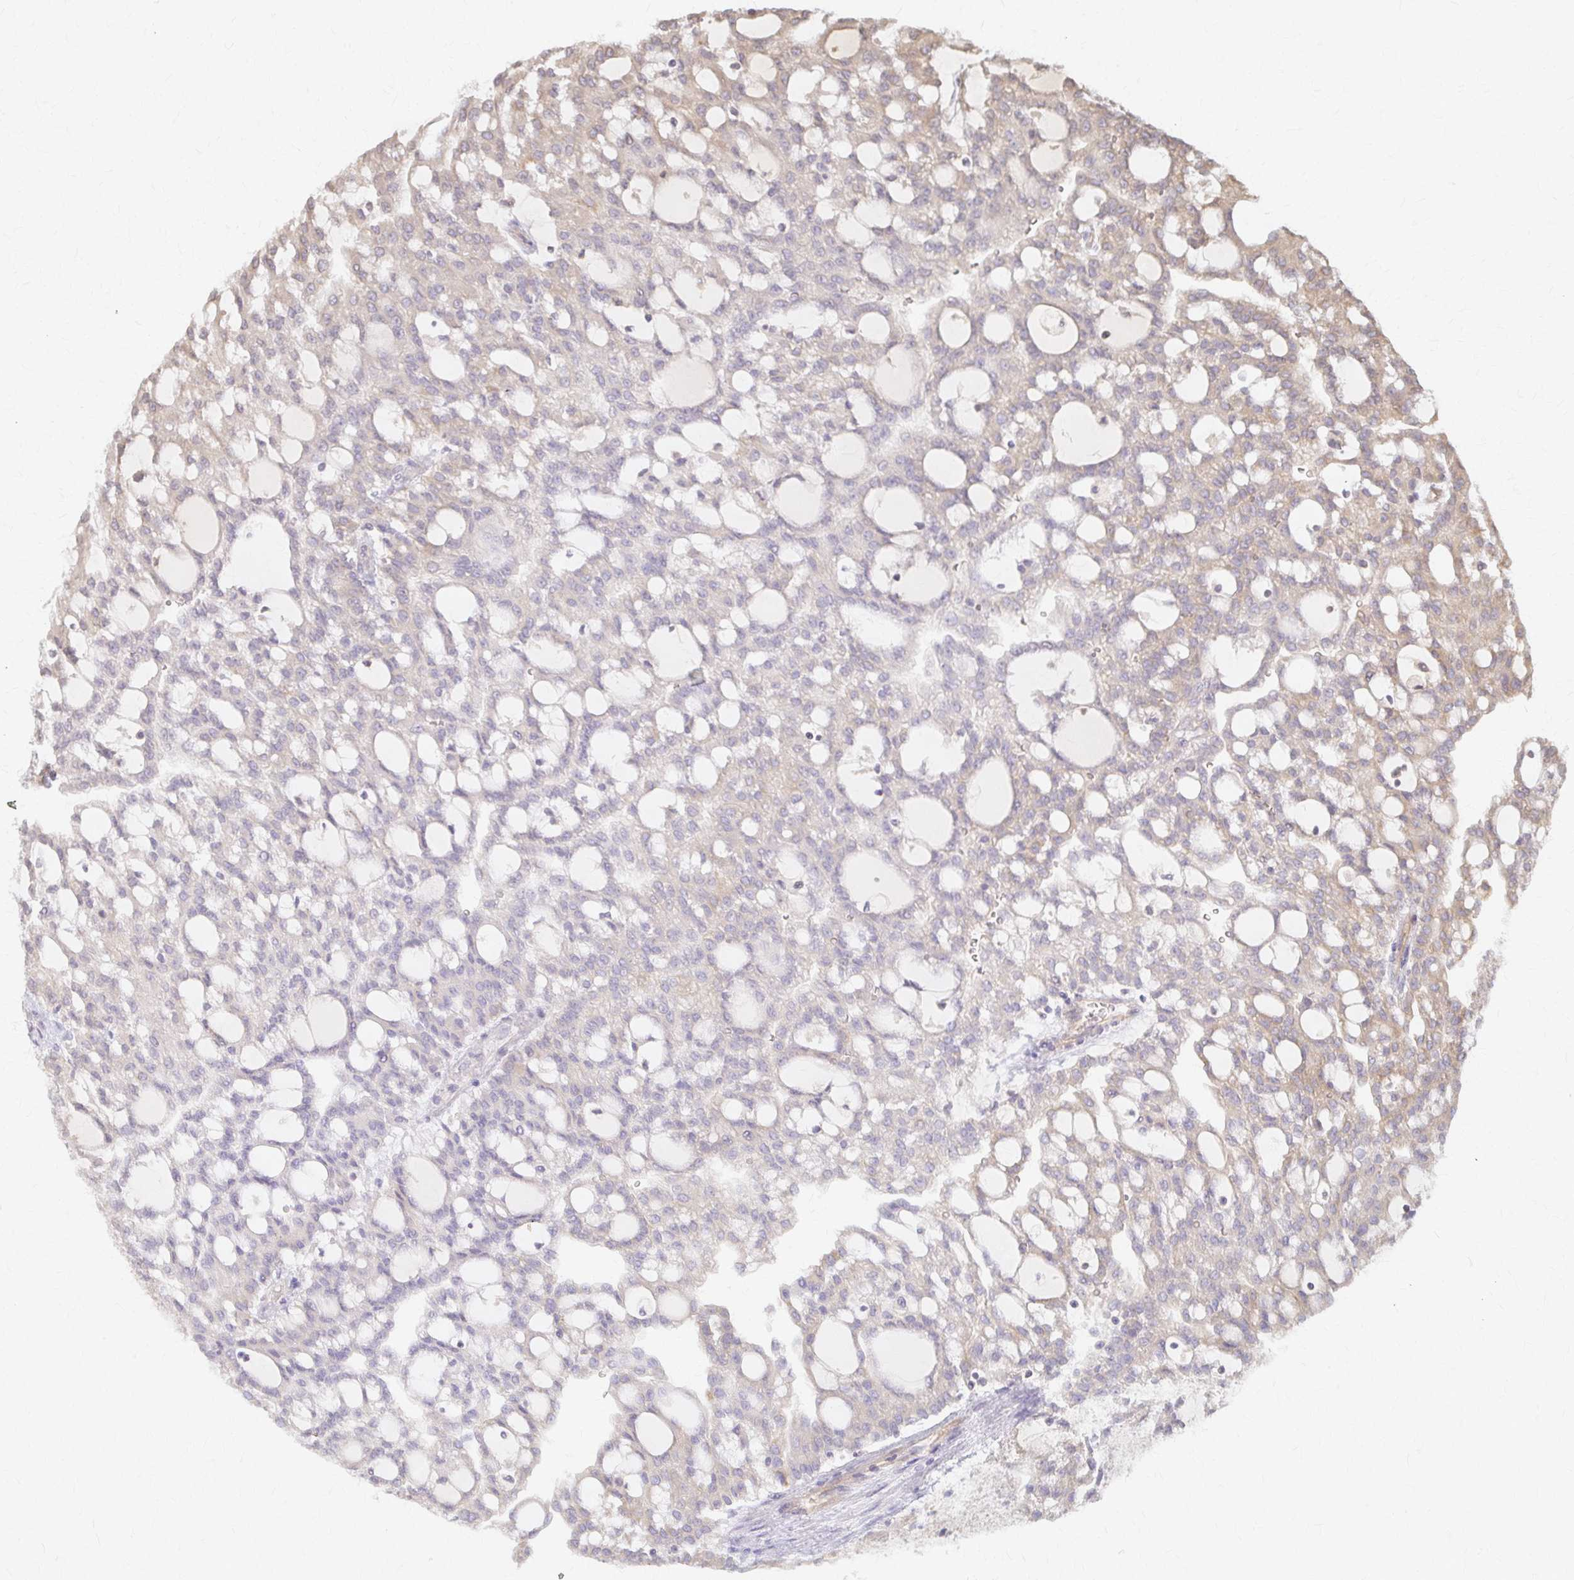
{"staining": {"intensity": "weak", "quantity": "<25%", "location": "cytoplasmic/membranous"}, "tissue": "renal cancer", "cell_type": "Tumor cells", "image_type": "cancer", "snomed": [{"axis": "morphology", "description": "Adenocarcinoma, NOS"}, {"axis": "topography", "description": "Kidney"}], "caption": "A micrograph of human renal cancer (adenocarcinoma) is negative for staining in tumor cells.", "gene": "ARHGAP35", "patient": {"sex": "male", "age": 63}}